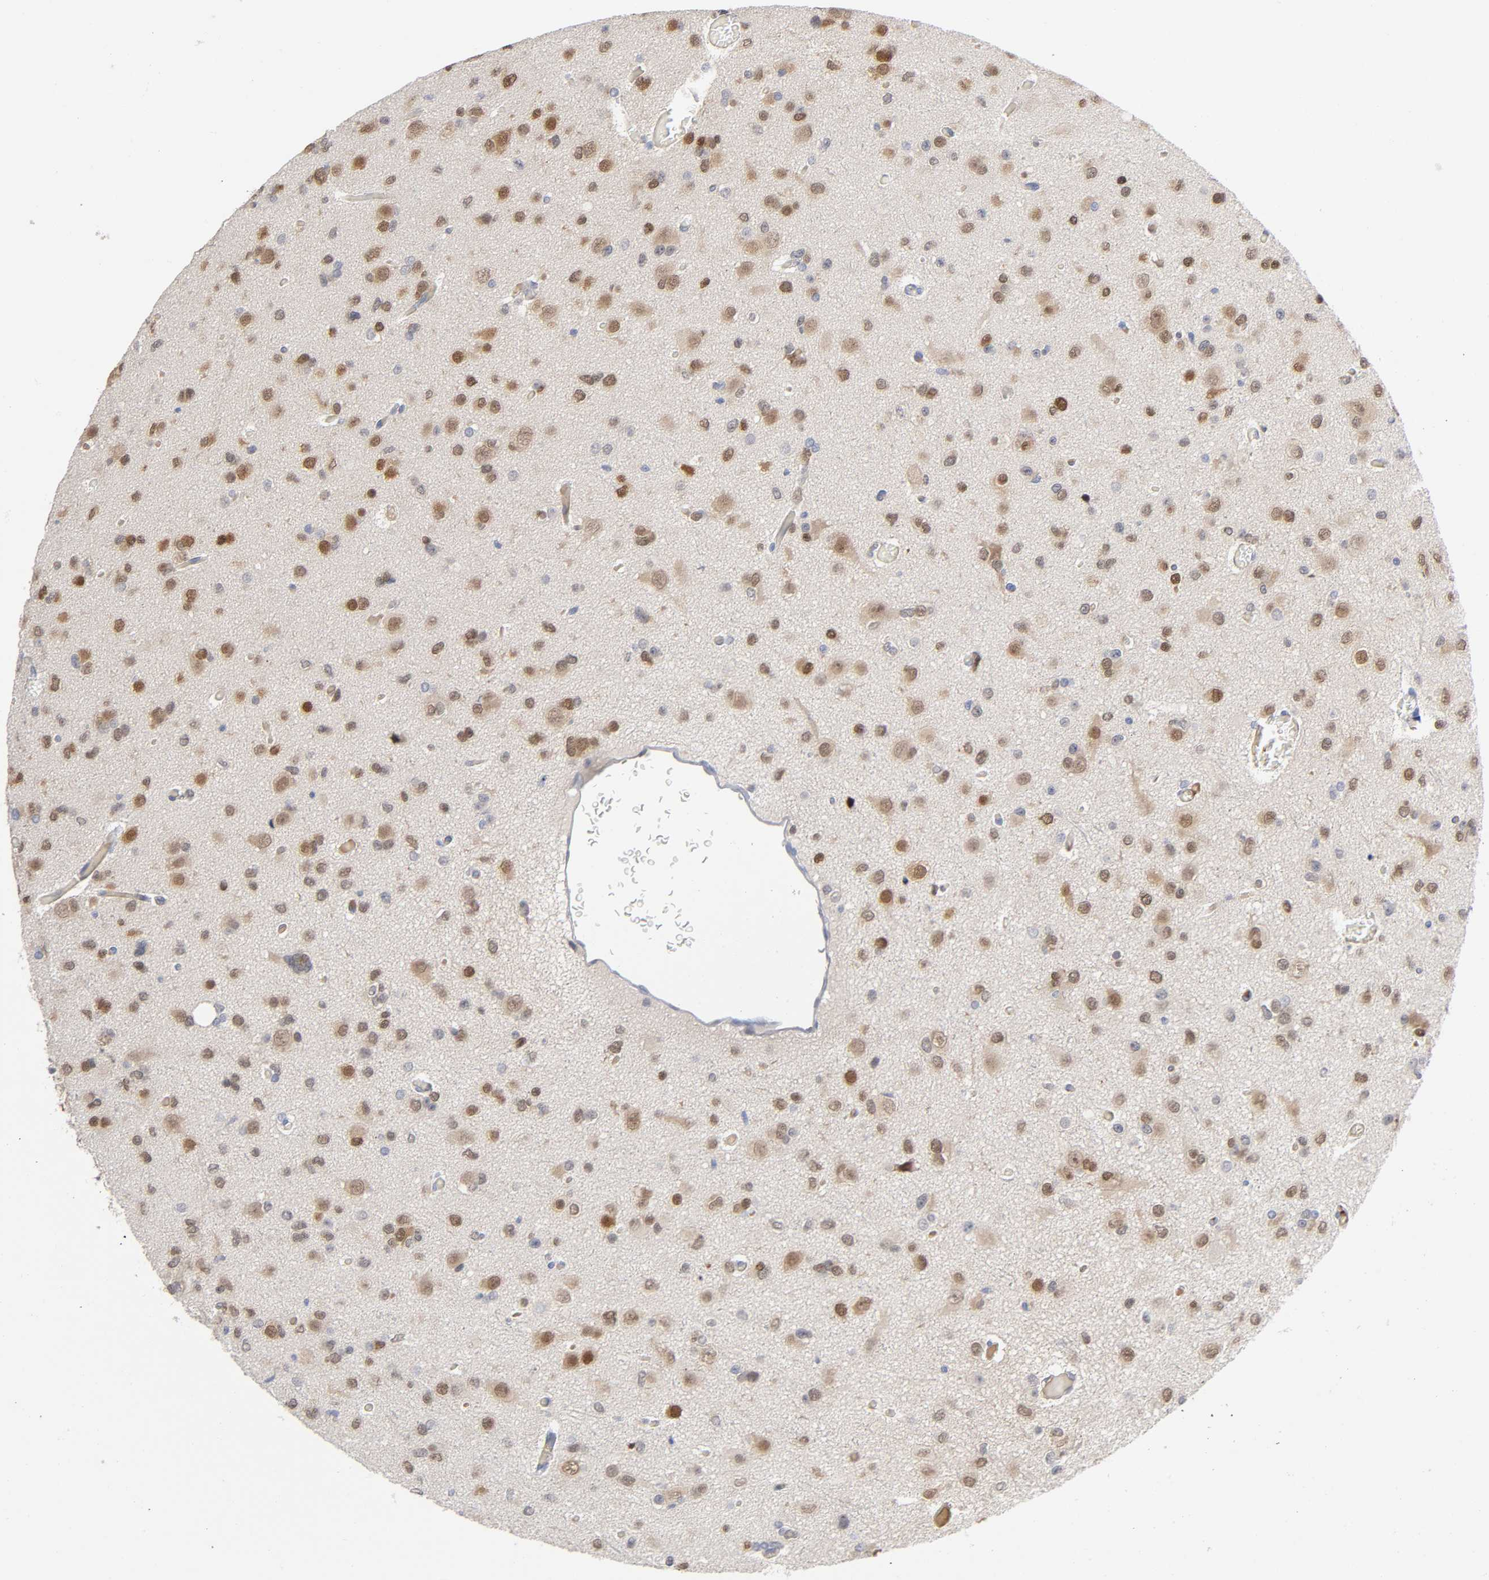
{"staining": {"intensity": "moderate", "quantity": ">75%", "location": "cytoplasmic/membranous,nuclear"}, "tissue": "glioma", "cell_type": "Tumor cells", "image_type": "cancer", "snomed": [{"axis": "morphology", "description": "Glioma, malignant, Low grade"}, {"axis": "topography", "description": "Brain"}], "caption": "There is medium levels of moderate cytoplasmic/membranous and nuclear staining in tumor cells of glioma, as demonstrated by immunohistochemical staining (brown color).", "gene": "NOVA1", "patient": {"sex": "male", "age": 42}}